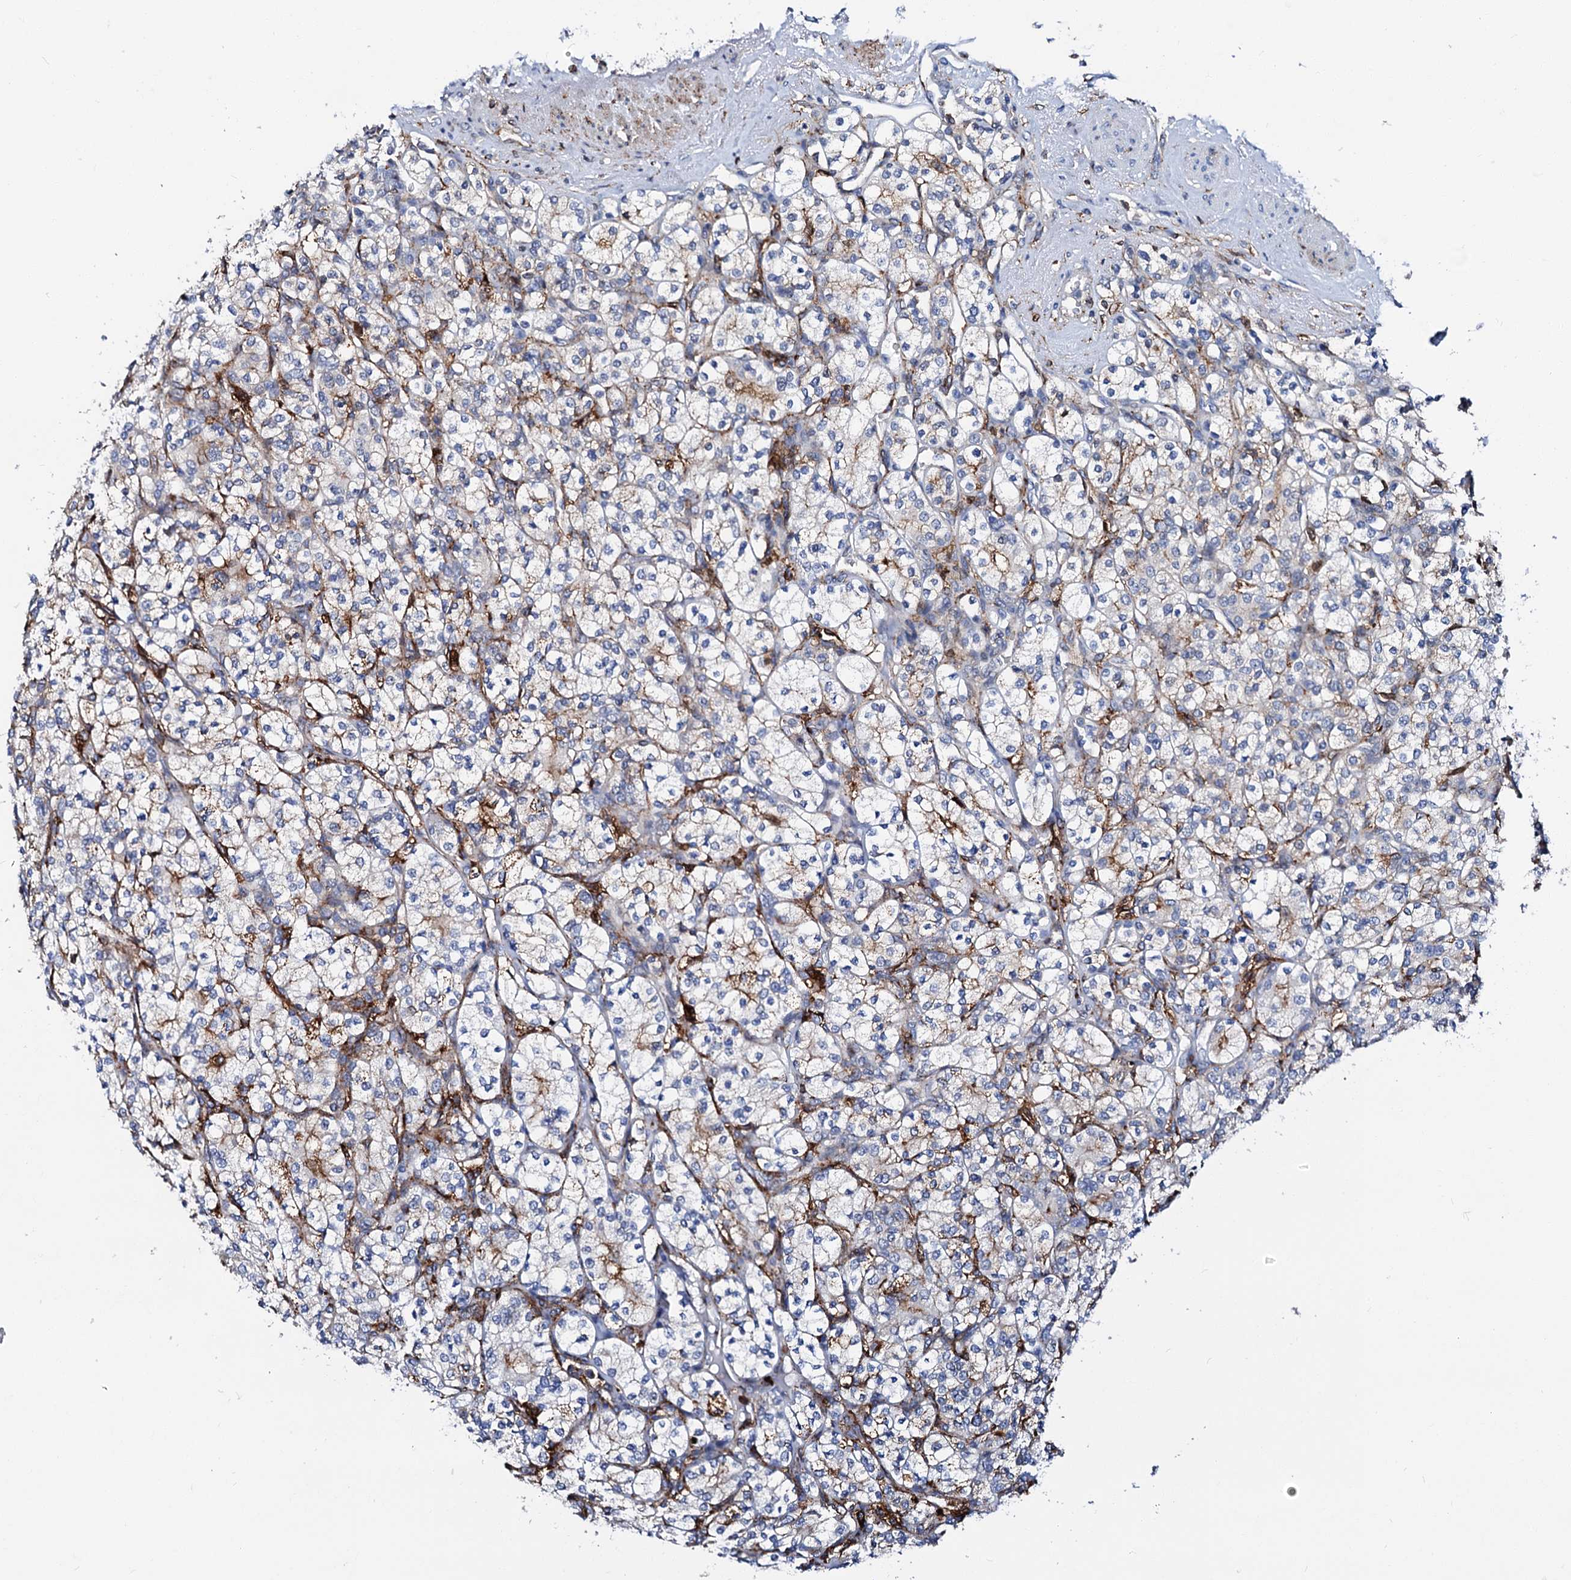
{"staining": {"intensity": "weak", "quantity": "<25%", "location": "cytoplasmic/membranous"}, "tissue": "renal cancer", "cell_type": "Tumor cells", "image_type": "cancer", "snomed": [{"axis": "morphology", "description": "Adenocarcinoma, NOS"}, {"axis": "topography", "description": "Kidney"}], "caption": "Immunohistochemical staining of human renal adenocarcinoma displays no significant expression in tumor cells.", "gene": "MED13L", "patient": {"sex": "male", "age": 77}}